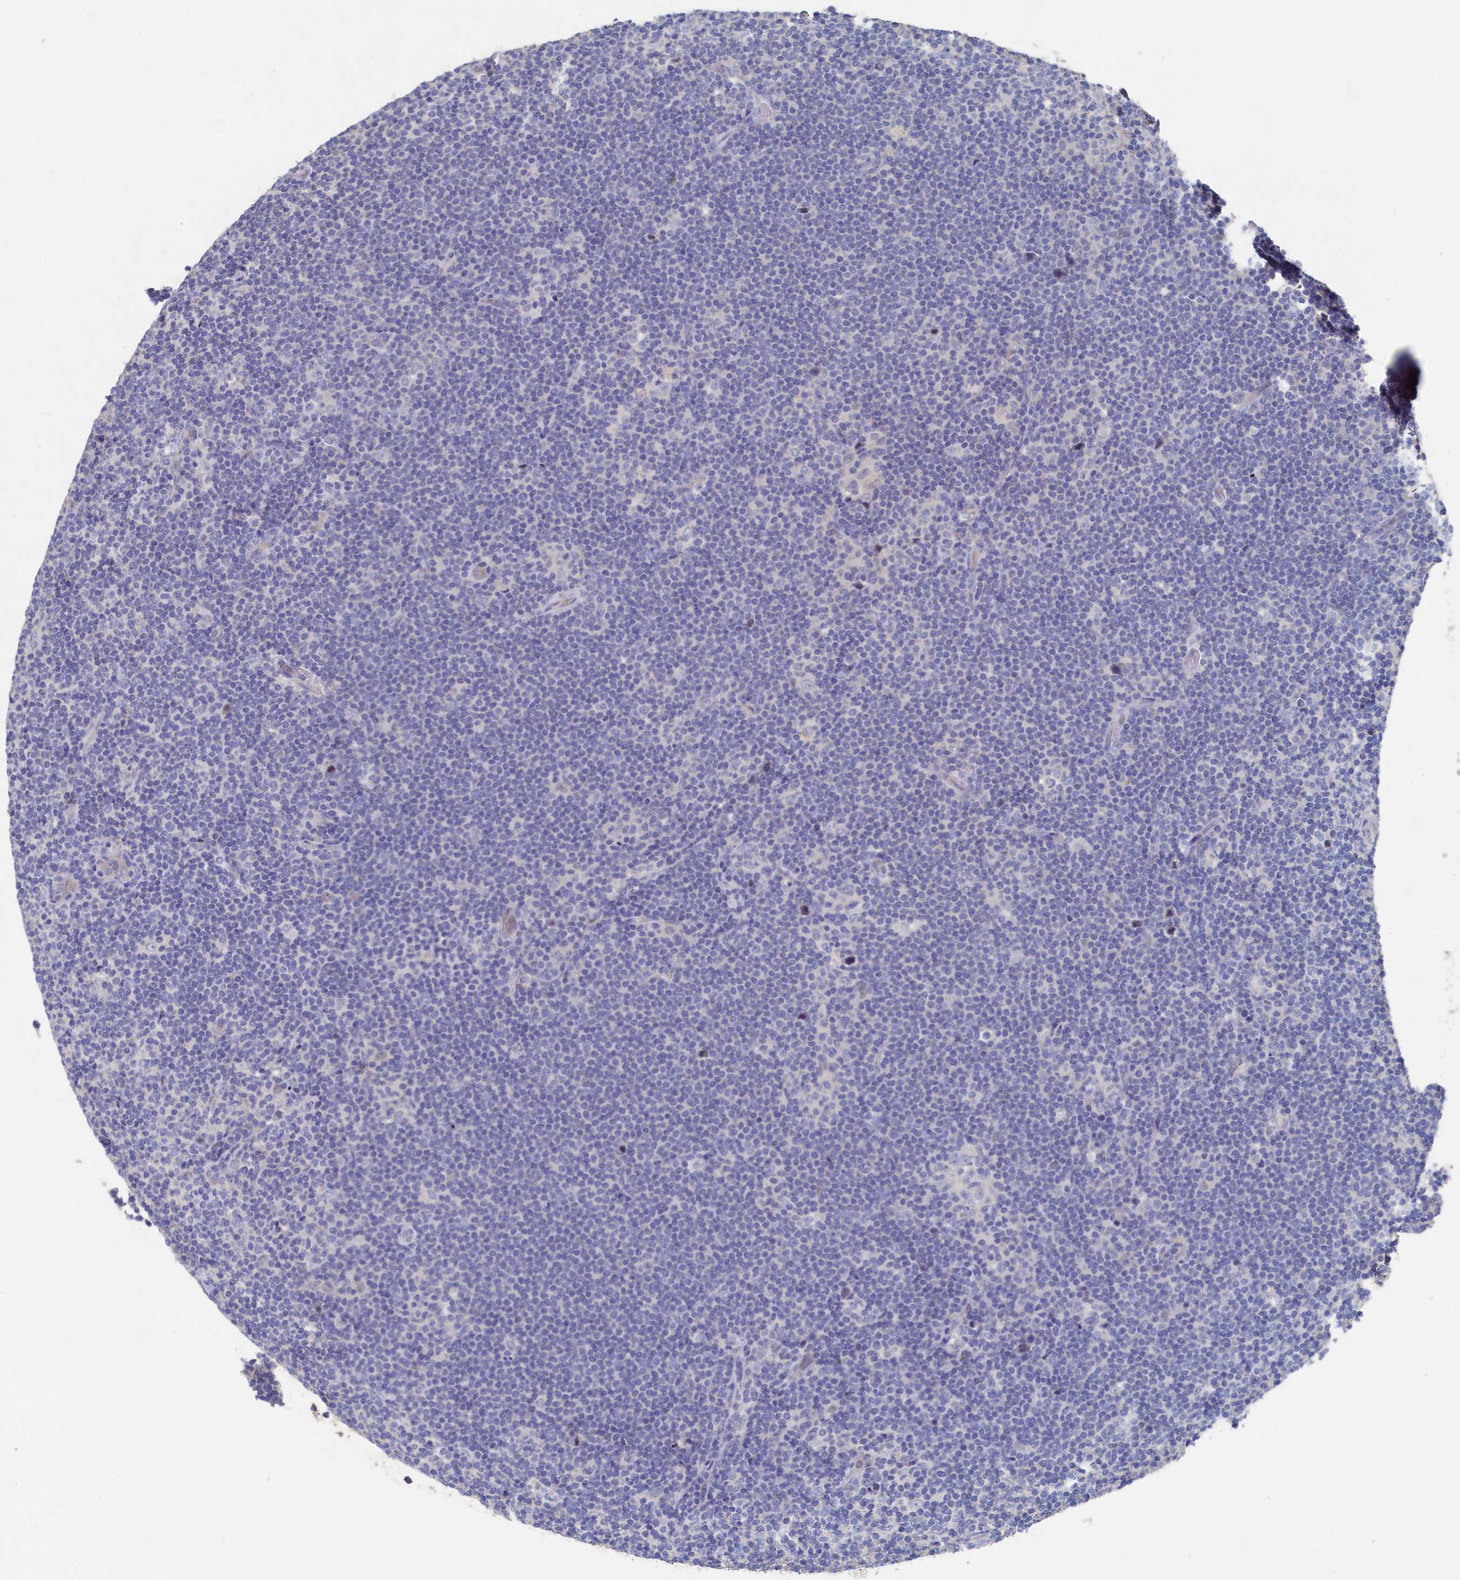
{"staining": {"intensity": "negative", "quantity": "none", "location": "none"}, "tissue": "lymphoma", "cell_type": "Tumor cells", "image_type": "cancer", "snomed": [{"axis": "morphology", "description": "Hodgkin's disease, NOS"}, {"axis": "topography", "description": "Lymph node"}], "caption": "Histopathology image shows no significant protein staining in tumor cells of Hodgkin's disease. (DAB (3,3'-diaminobenzidine) IHC, high magnification).", "gene": "CBLIF", "patient": {"sex": "female", "age": 57}}